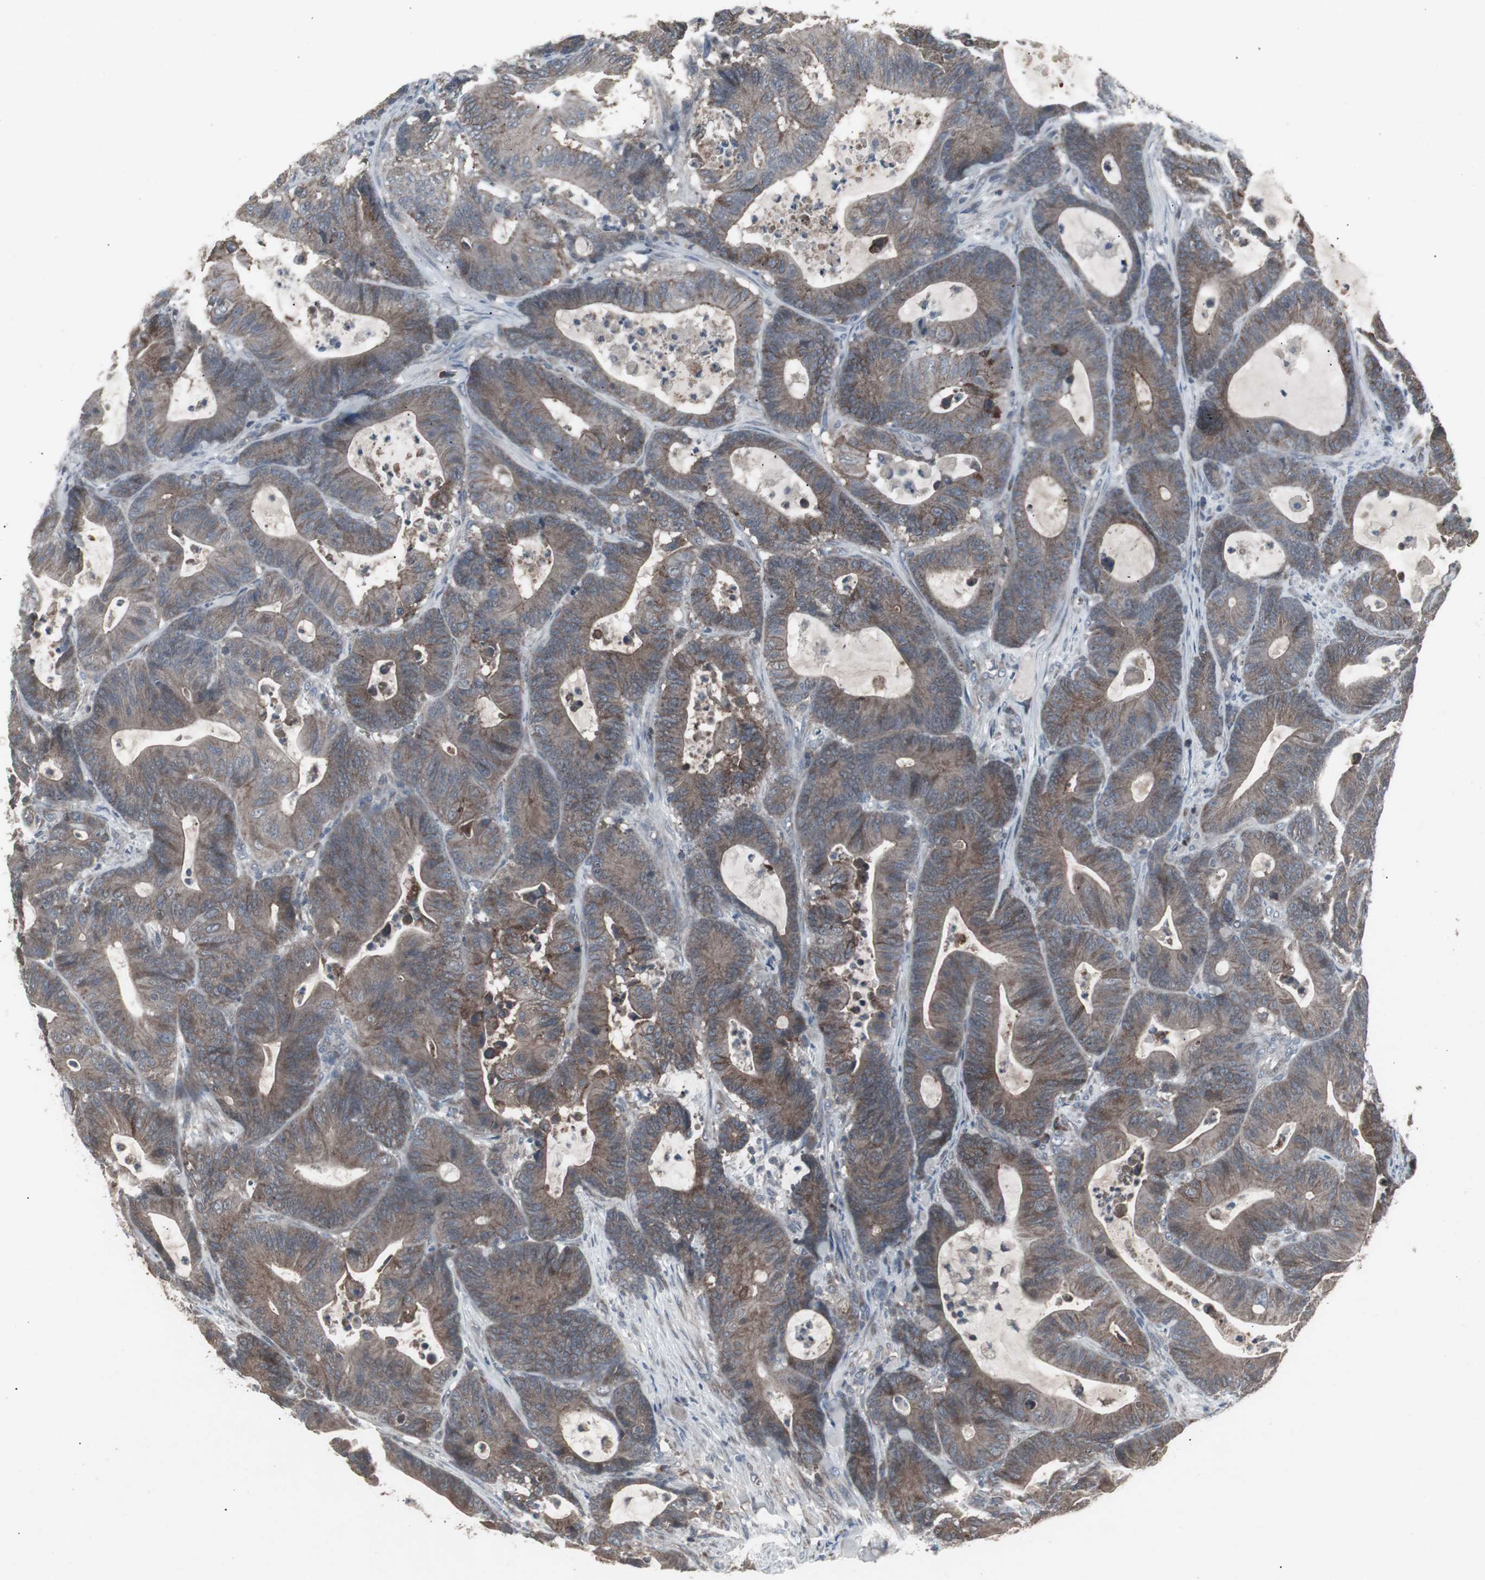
{"staining": {"intensity": "weak", "quantity": ">75%", "location": "cytoplasmic/membranous"}, "tissue": "colorectal cancer", "cell_type": "Tumor cells", "image_type": "cancer", "snomed": [{"axis": "morphology", "description": "Adenocarcinoma, NOS"}, {"axis": "topography", "description": "Colon"}], "caption": "Protein expression analysis of colorectal adenocarcinoma displays weak cytoplasmic/membranous positivity in approximately >75% of tumor cells.", "gene": "SSTR2", "patient": {"sex": "female", "age": 84}}